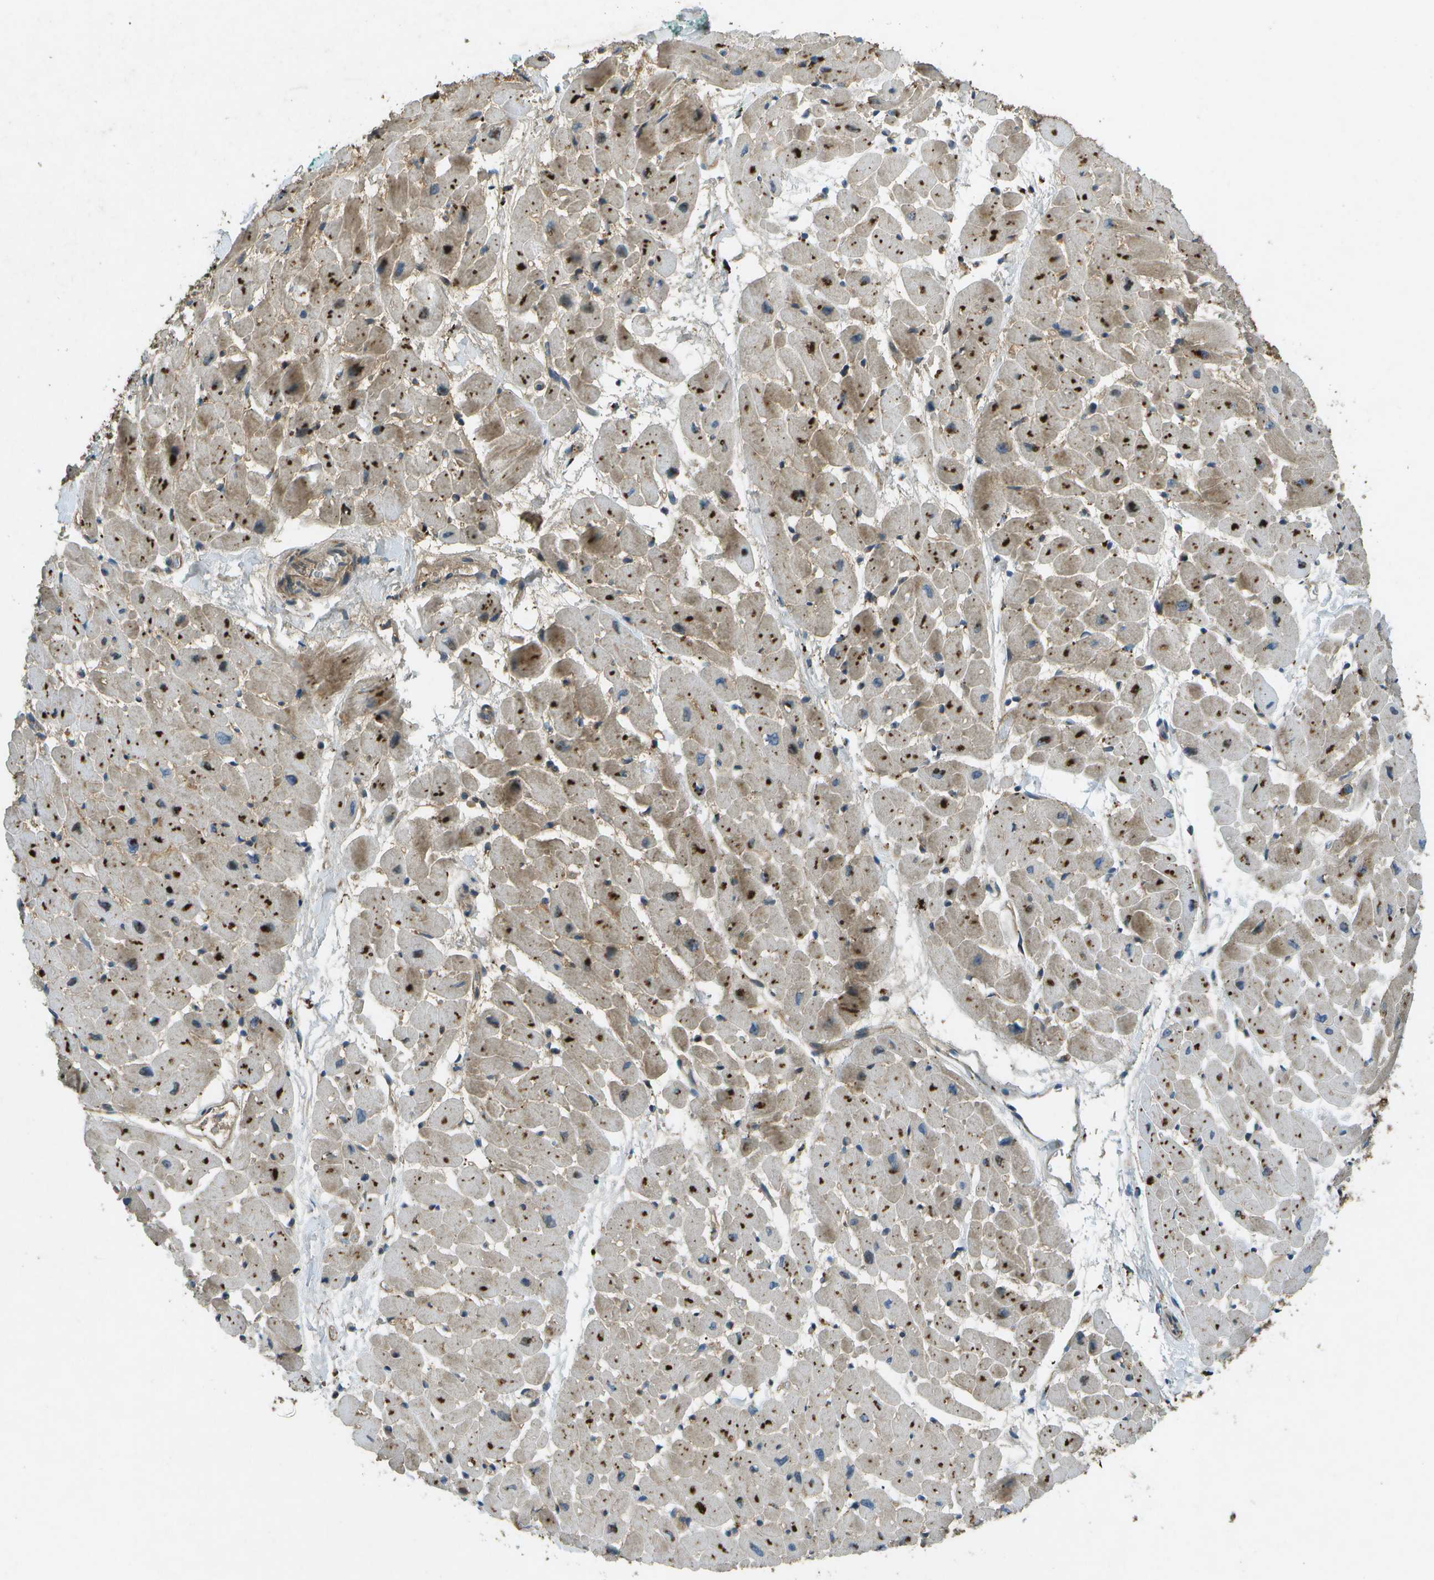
{"staining": {"intensity": "strong", "quantity": ">75%", "location": "cytoplasmic/membranous"}, "tissue": "heart muscle", "cell_type": "Cardiomyocytes", "image_type": "normal", "snomed": [{"axis": "morphology", "description": "Normal tissue, NOS"}, {"axis": "topography", "description": "Heart"}], "caption": "This histopathology image demonstrates immunohistochemistry (IHC) staining of benign heart muscle, with high strong cytoplasmic/membranous positivity in about >75% of cardiomyocytes.", "gene": "PXYLP1", "patient": {"sex": "male", "age": 45}}